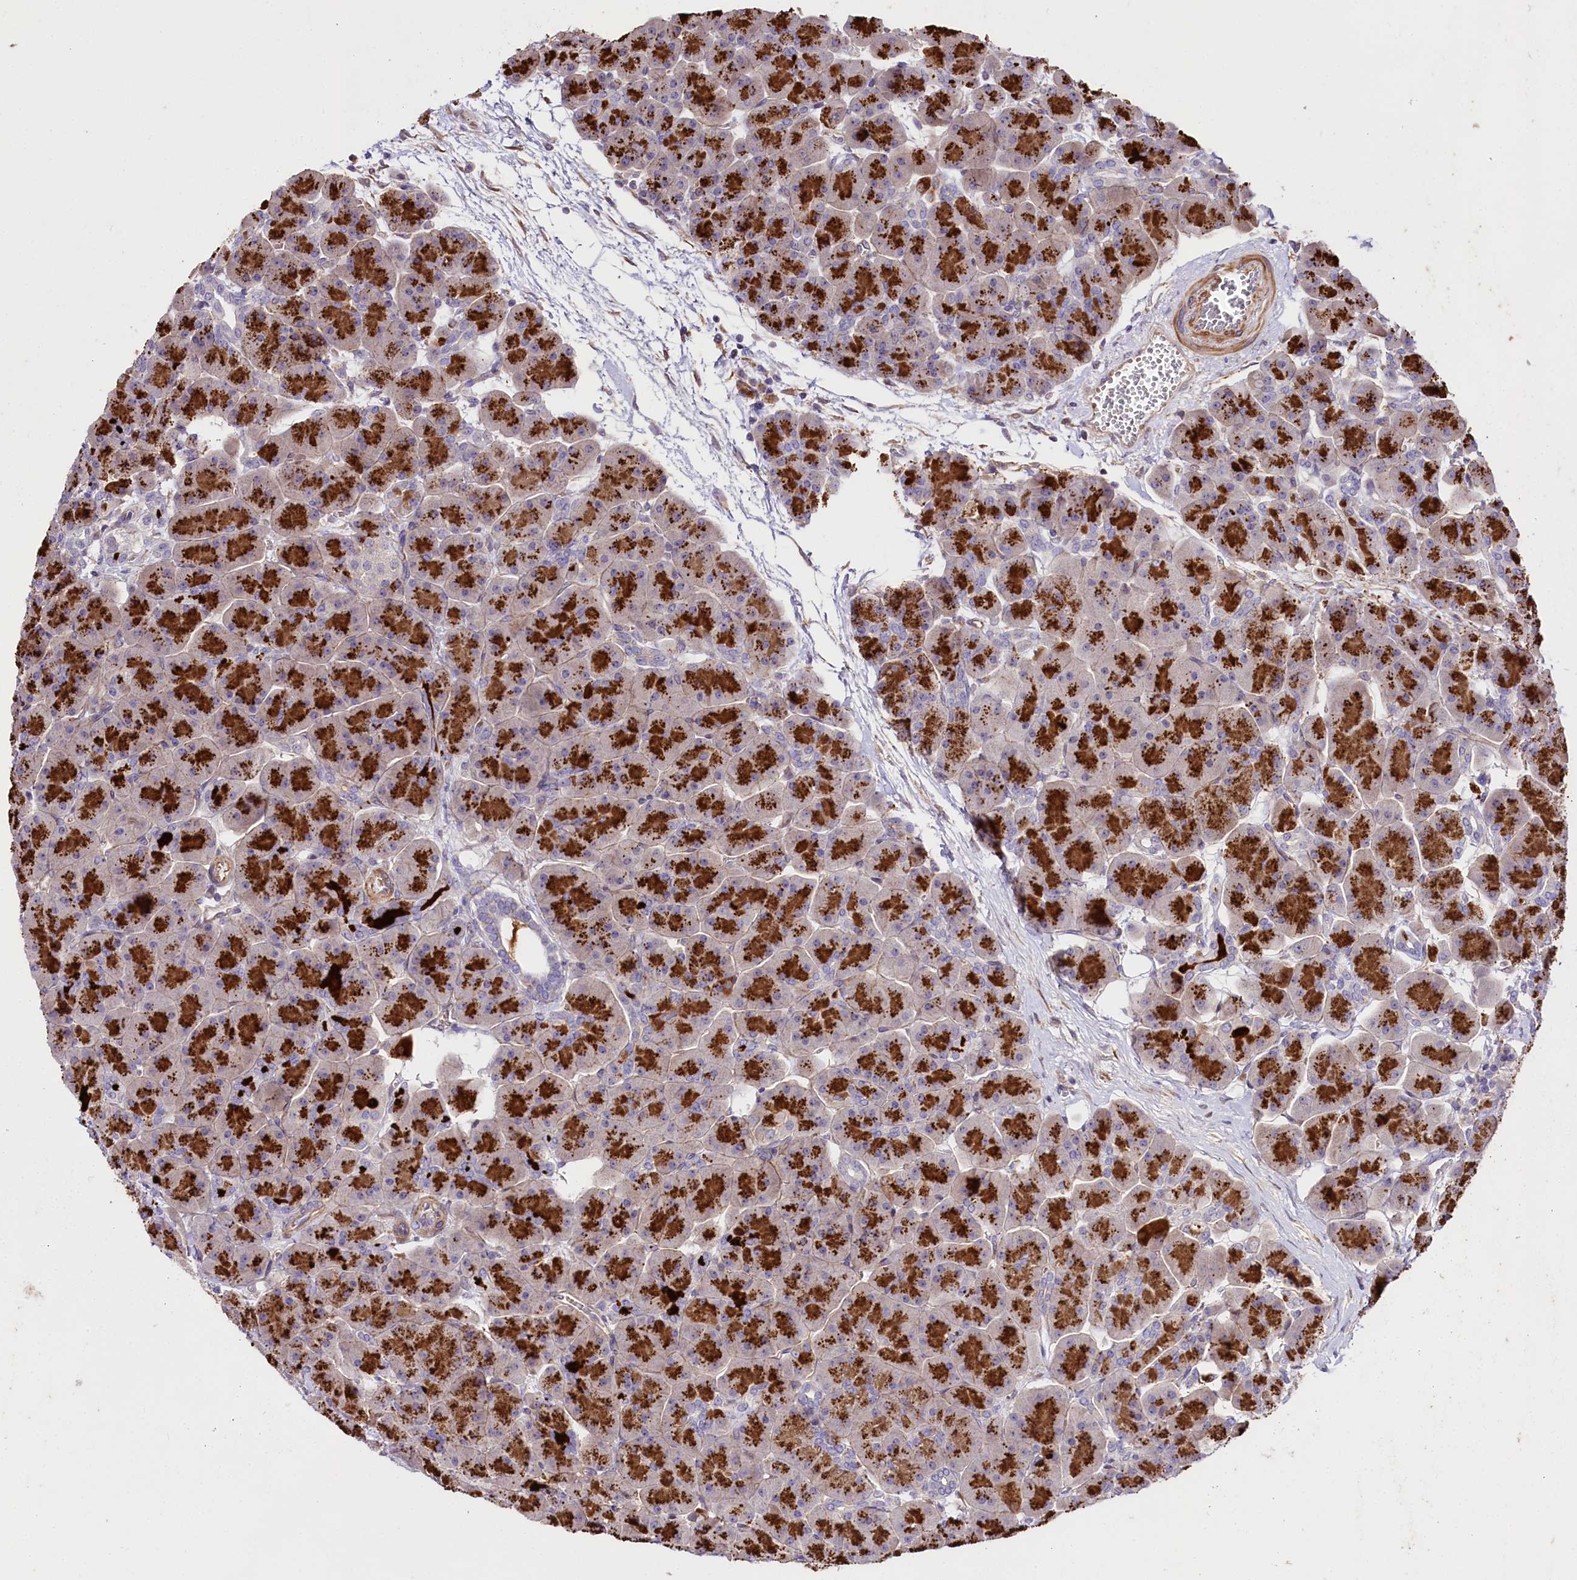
{"staining": {"intensity": "strong", "quantity": ">75%", "location": "cytoplasmic/membranous"}, "tissue": "pancreas", "cell_type": "Exocrine glandular cells", "image_type": "normal", "snomed": [{"axis": "morphology", "description": "Normal tissue, NOS"}, {"axis": "topography", "description": "Pancreas"}], "caption": "IHC image of unremarkable human pancreas stained for a protein (brown), which shows high levels of strong cytoplasmic/membranous staining in approximately >75% of exocrine glandular cells.", "gene": "SLC7A1", "patient": {"sex": "male", "age": 66}}